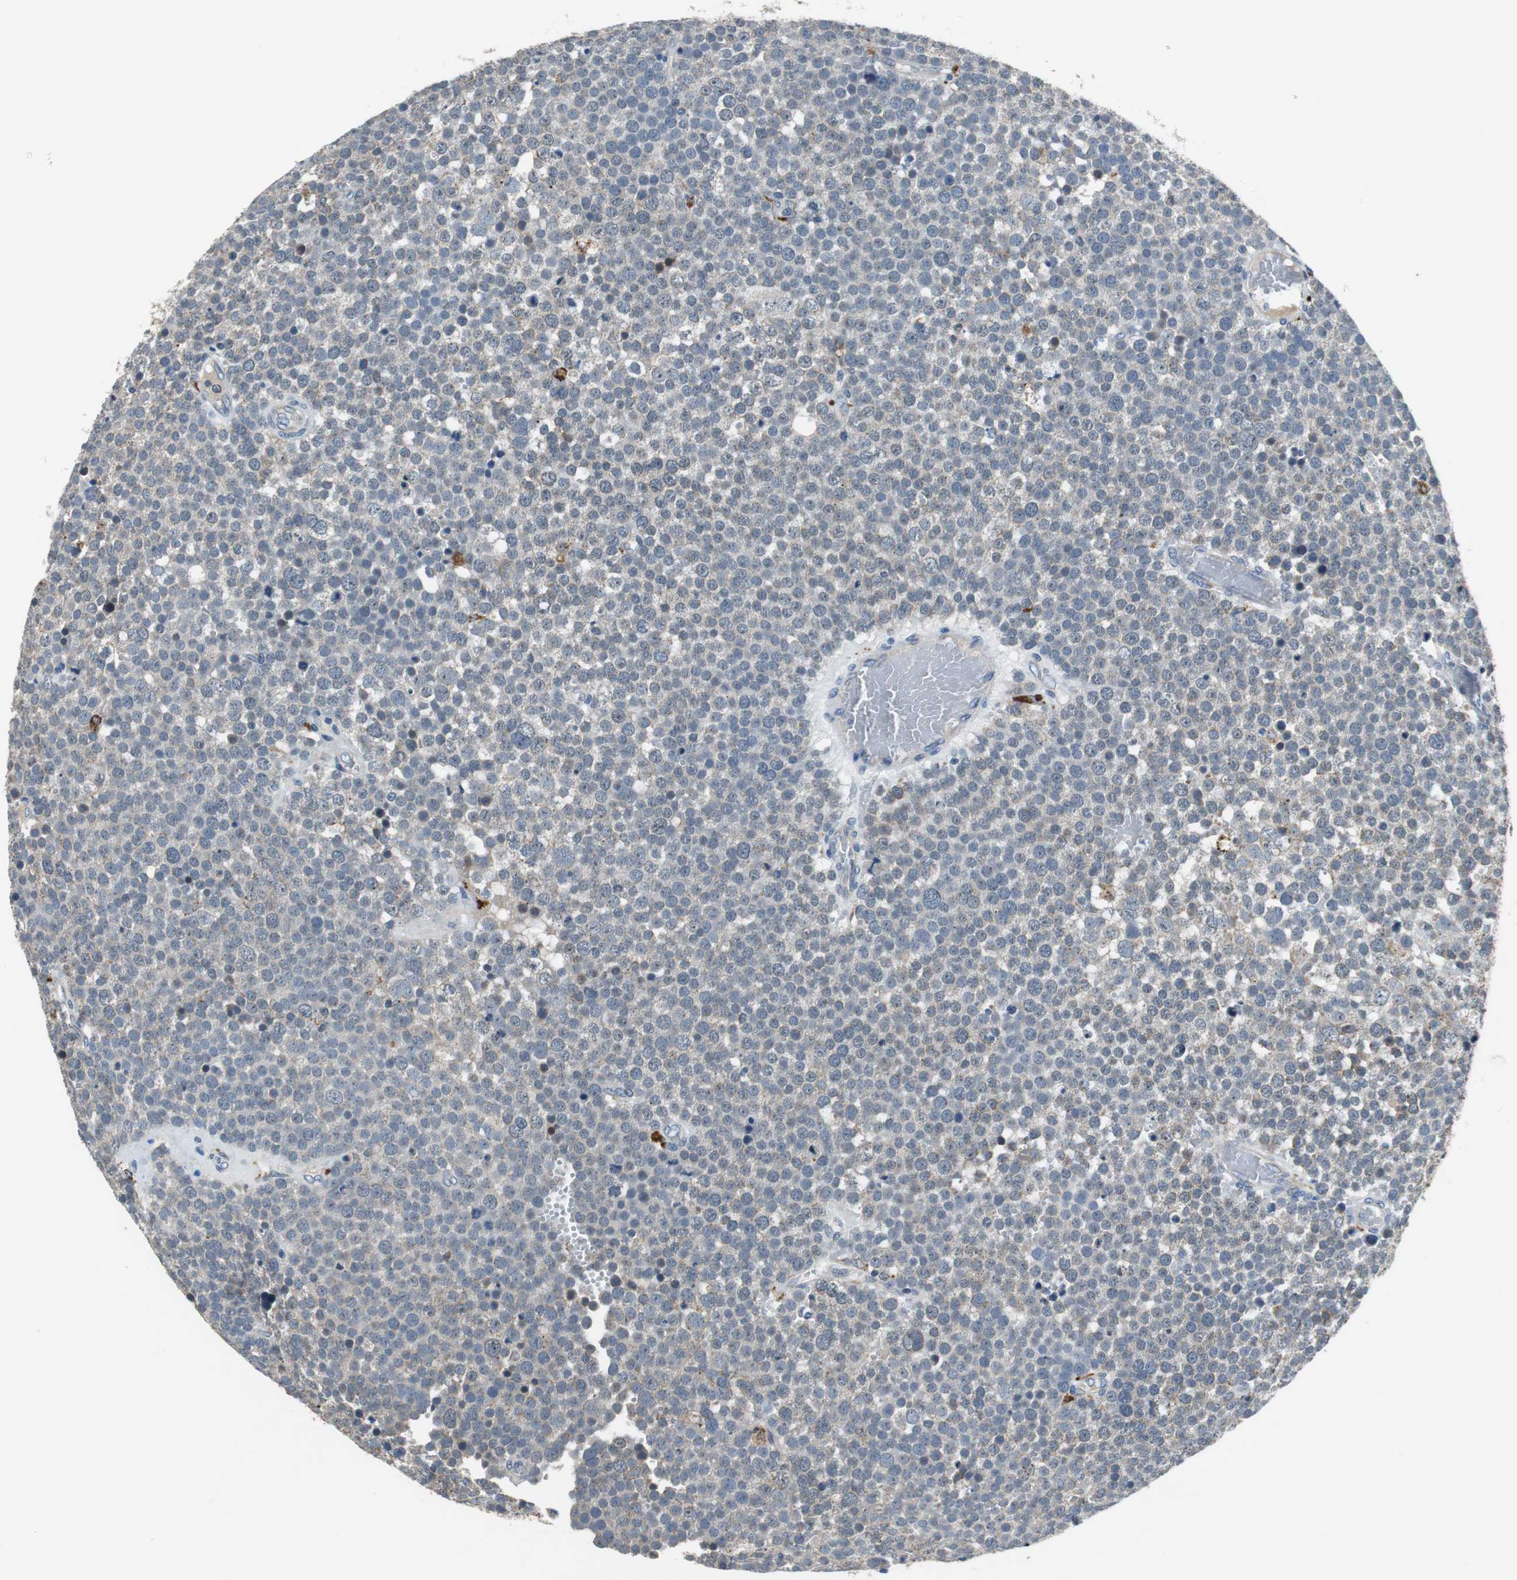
{"staining": {"intensity": "weak", "quantity": "<25%", "location": "cytoplasmic/membranous"}, "tissue": "testis cancer", "cell_type": "Tumor cells", "image_type": "cancer", "snomed": [{"axis": "morphology", "description": "Seminoma, NOS"}, {"axis": "topography", "description": "Testis"}], "caption": "The histopathology image exhibits no staining of tumor cells in testis seminoma. (Immunohistochemistry (ihc), brightfield microscopy, high magnification).", "gene": "NLGN1", "patient": {"sex": "male", "age": 71}}